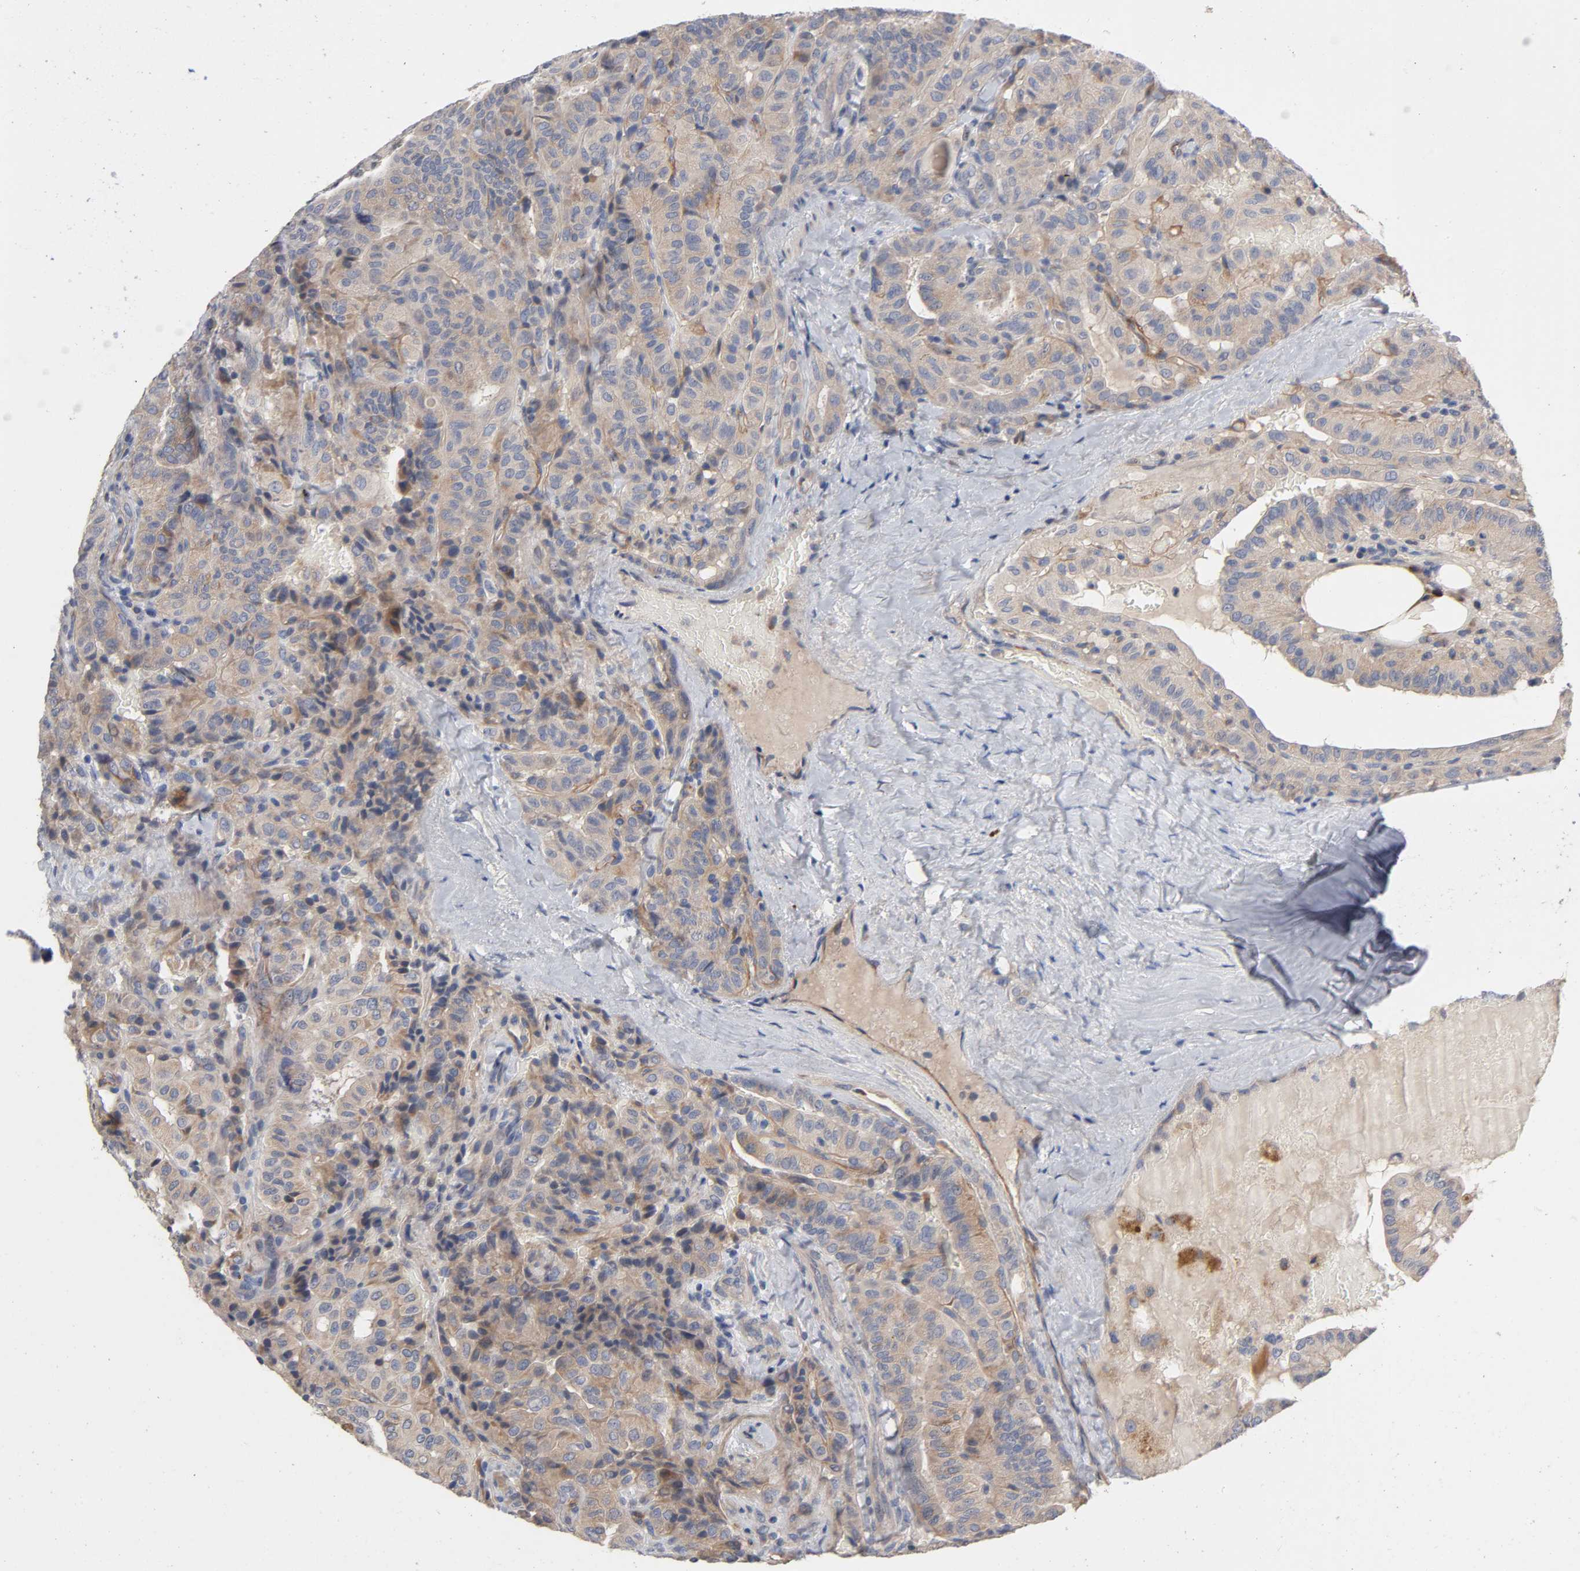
{"staining": {"intensity": "moderate", "quantity": ">75%", "location": "cytoplasmic/membranous"}, "tissue": "thyroid cancer", "cell_type": "Tumor cells", "image_type": "cancer", "snomed": [{"axis": "morphology", "description": "Papillary adenocarcinoma, NOS"}, {"axis": "topography", "description": "Thyroid gland"}], "caption": "An image of papillary adenocarcinoma (thyroid) stained for a protein demonstrates moderate cytoplasmic/membranous brown staining in tumor cells.", "gene": "CCDC134", "patient": {"sex": "male", "age": 77}}